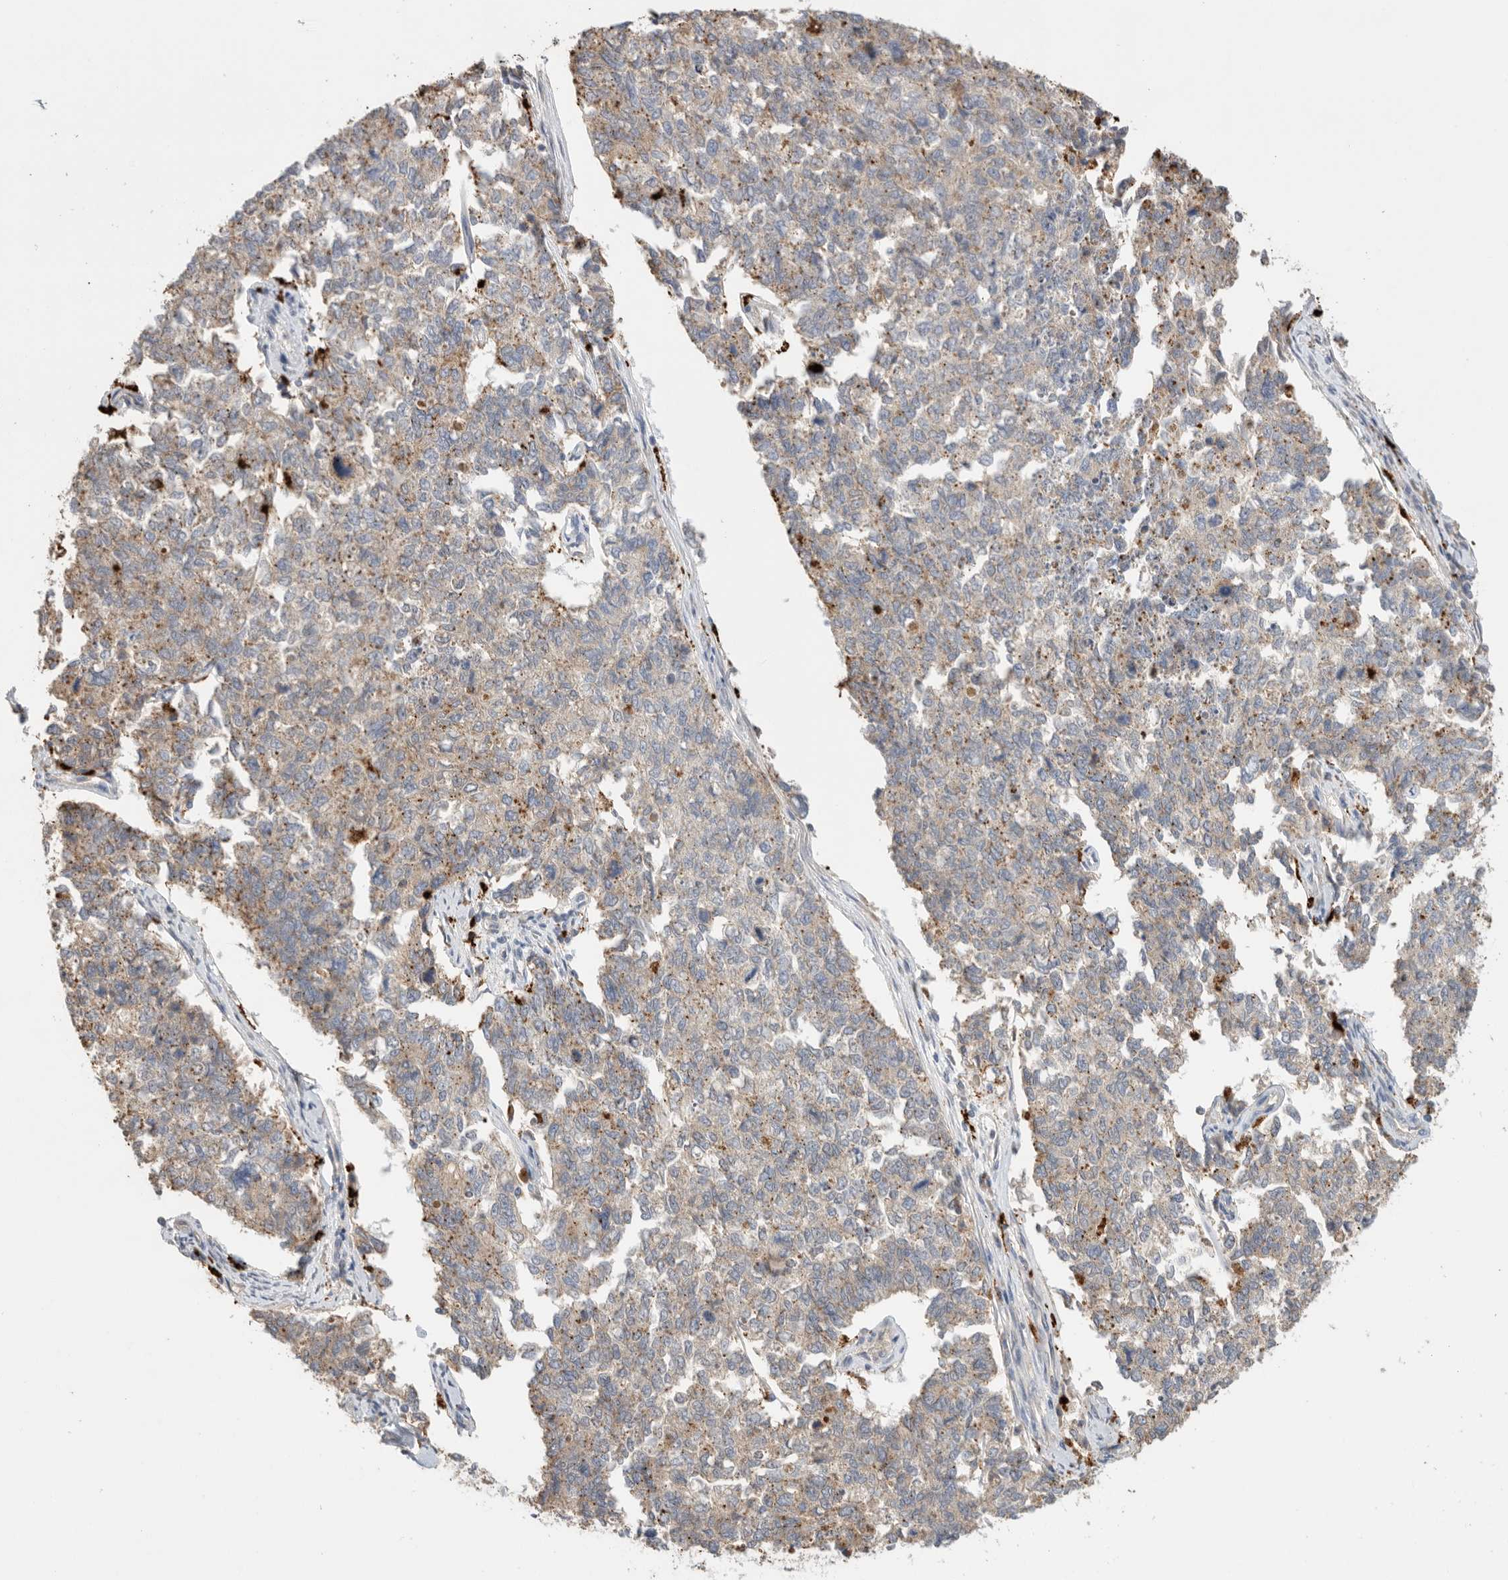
{"staining": {"intensity": "moderate", "quantity": ">75%", "location": "cytoplasmic/membranous"}, "tissue": "cervical cancer", "cell_type": "Tumor cells", "image_type": "cancer", "snomed": [{"axis": "morphology", "description": "Squamous cell carcinoma, NOS"}, {"axis": "topography", "description": "Cervix"}], "caption": "Immunohistochemical staining of cervical cancer demonstrates medium levels of moderate cytoplasmic/membranous protein expression in approximately >75% of tumor cells.", "gene": "GGH", "patient": {"sex": "female", "age": 63}}